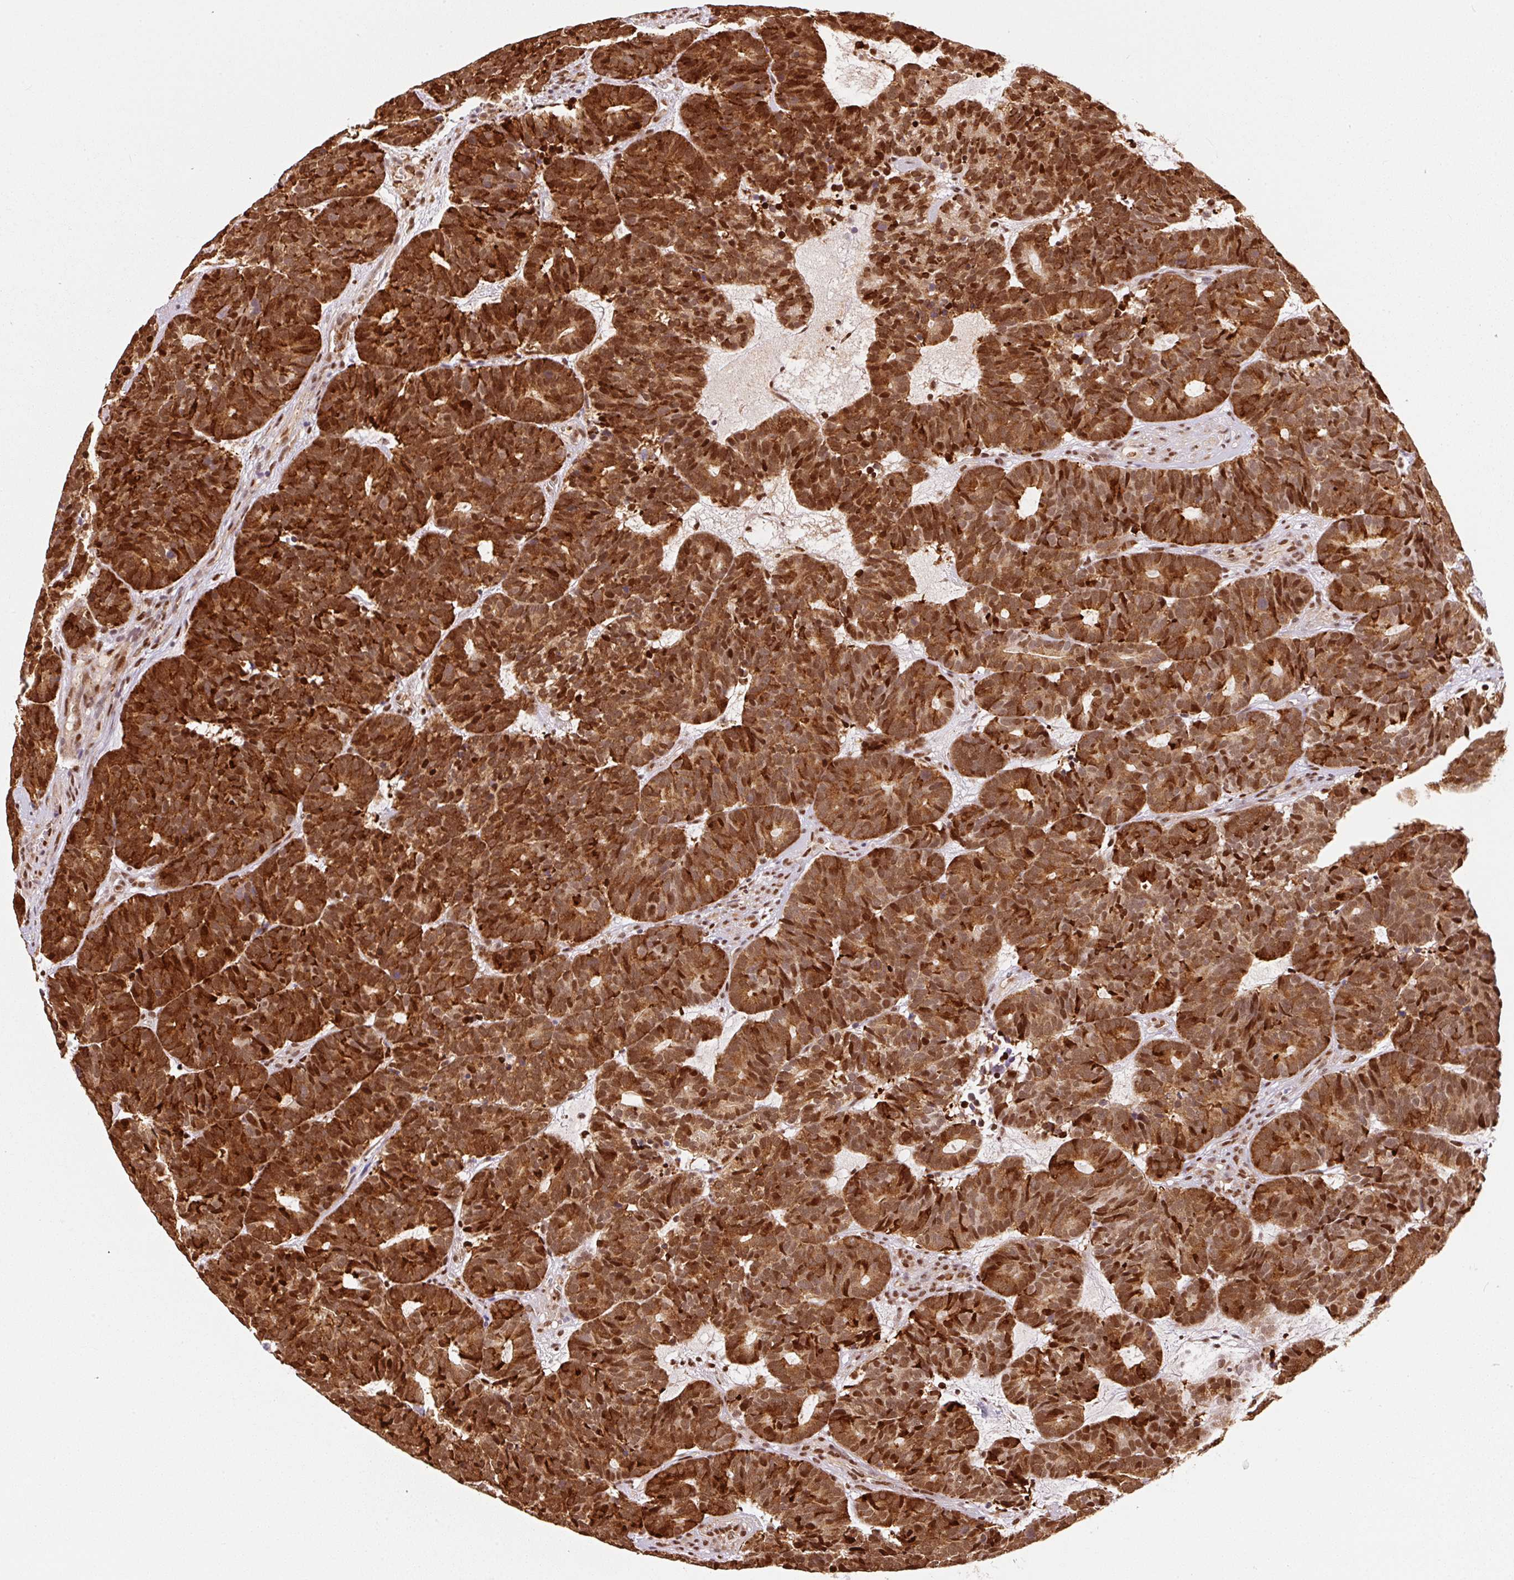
{"staining": {"intensity": "strong", "quantity": ">75%", "location": "cytoplasmic/membranous,nuclear"}, "tissue": "head and neck cancer", "cell_type": "Tumor cells", "image_type": "cancer", "snomed": [{"axis": "morphology", "description": "Adenocarcinoma, NOS"}, {"axis": "topography", "description": "Head-Neck"}], "caption": "Head and neck cancer stained for a protein displays strong cytoplasmic/membranous and nuclear positivity in tumor cells.", "gene": "GPR139", "patient": {"sex": "female", "age": 81}}